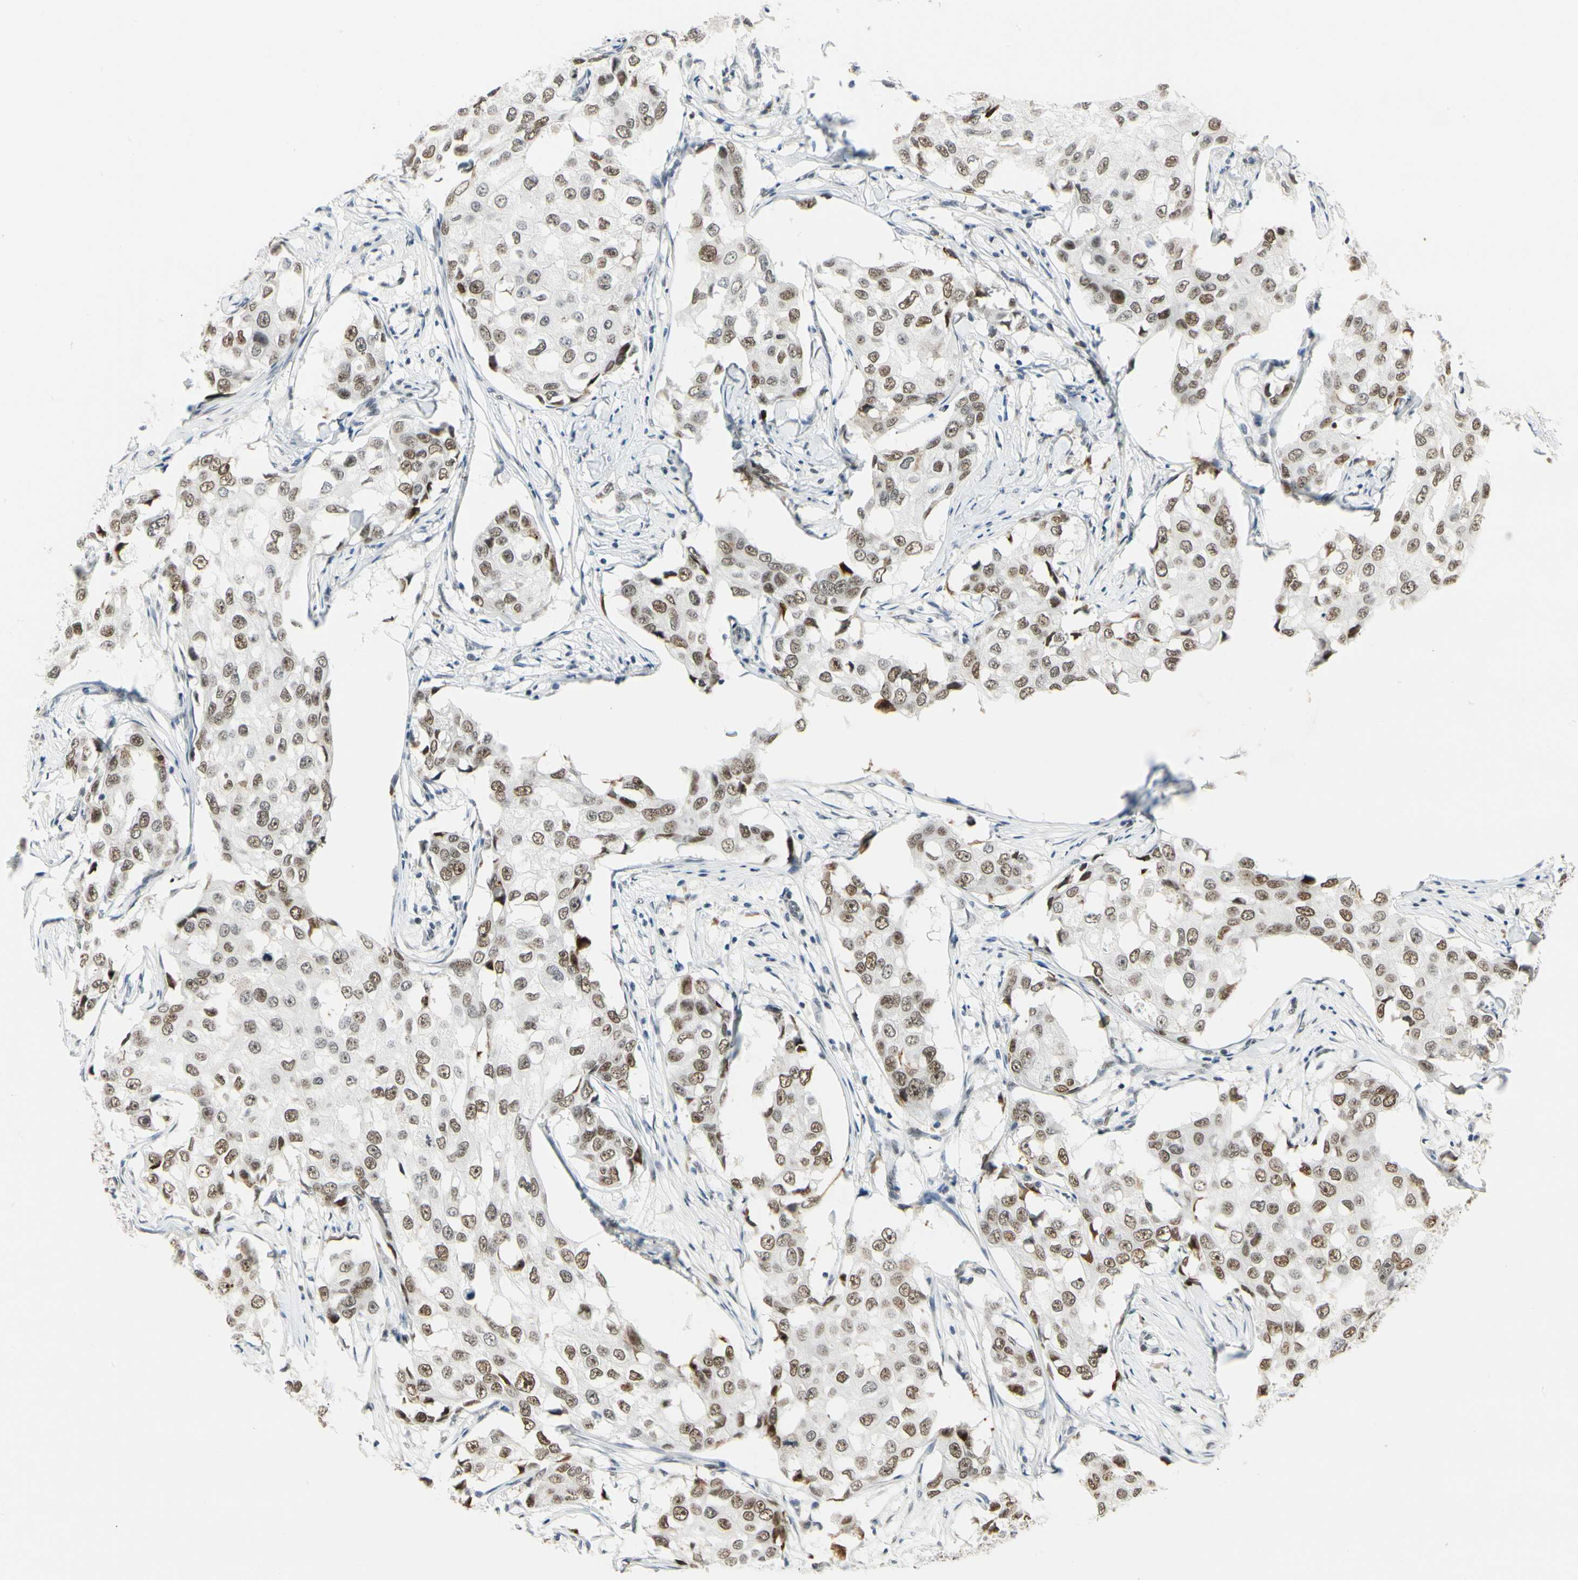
{"staining": {"intensity": "moderate", "quantity": ">75%", "location": "nuclear"}, "tissue": "breast cancer", "cell_type": "Tumor cells", "image_type": "cancer", "snomed": [{"axis": "morphology", "description": "Duct carcinoma"}, {"axis": "topography", "description": "Breast"}], "caption": "IHC (DAB (3,3'-diaminobenzidine)) staining of breast cancer demonstrates moderate nuclear protein expression in about >75% of tumor cells. (Stains: DAB in brown, nuclei in blue, Microscopy: brightfield microscopy at high magnification).", "gene": "ZSCAN16", "patient": {"sex": "female", "age": 27}}